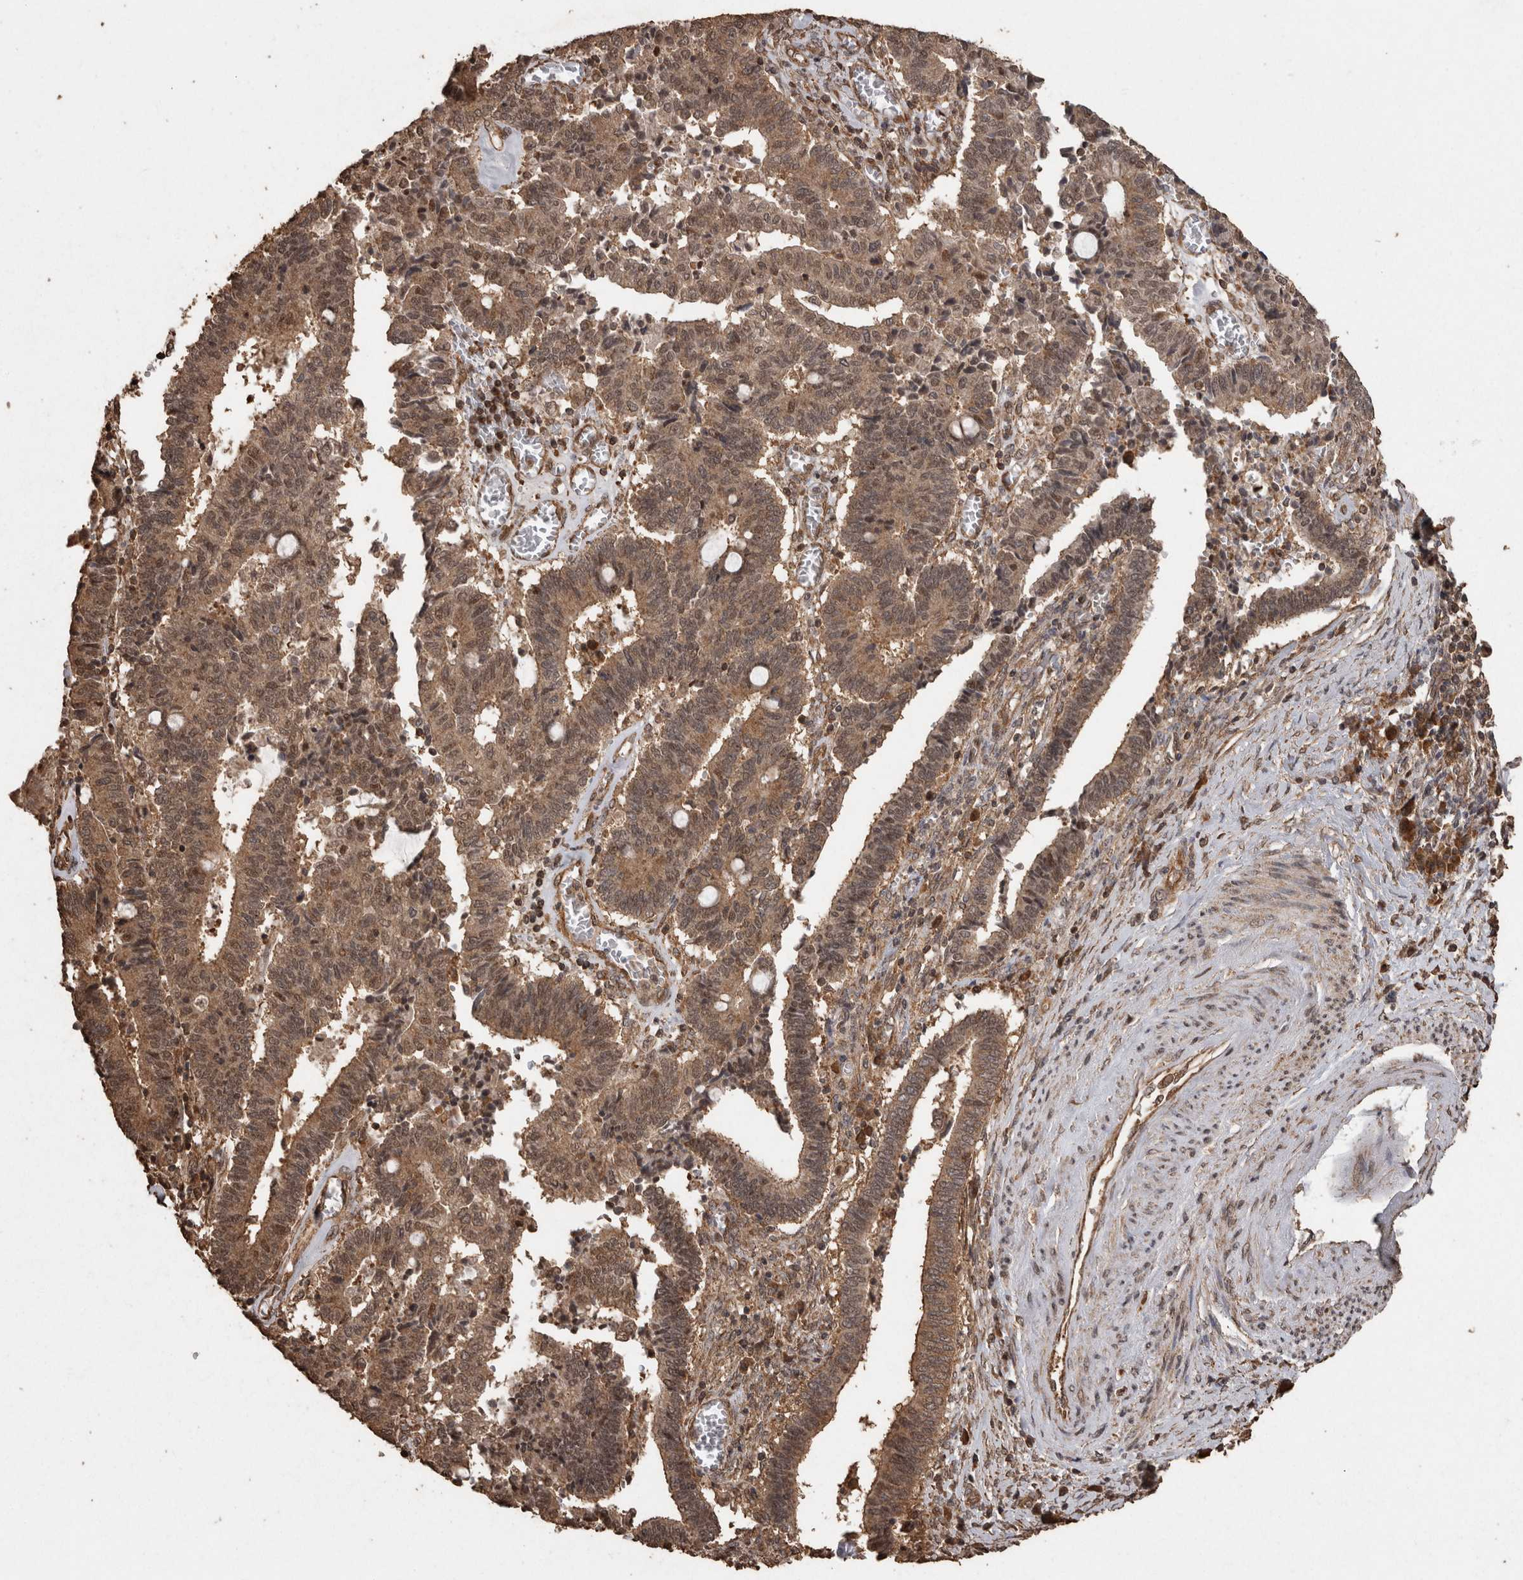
{"staining": {"intensity": "moderate", "quantity": ">75%", "location": "cytoplasmic/membranous"}, "tissue": "cervical cancer", "cell_type": "Tumor cells", "image_type": "cancer", "snomed": [{"axis": "morphology", "description": "Adenocarcinoma, NOS"}, {"axis": "topography", "description": "Cervix"}], "caption": "IHC (DAB (3,3'-diaminobenzidine)) staining of cervical cancer (adenocarcinoma) reveals moderate cytoplasmic/membranous protein expression in approximately >75% of tumor cells.", "gene": "PINK1", "patient": {"sex": "female", "age": 44}}